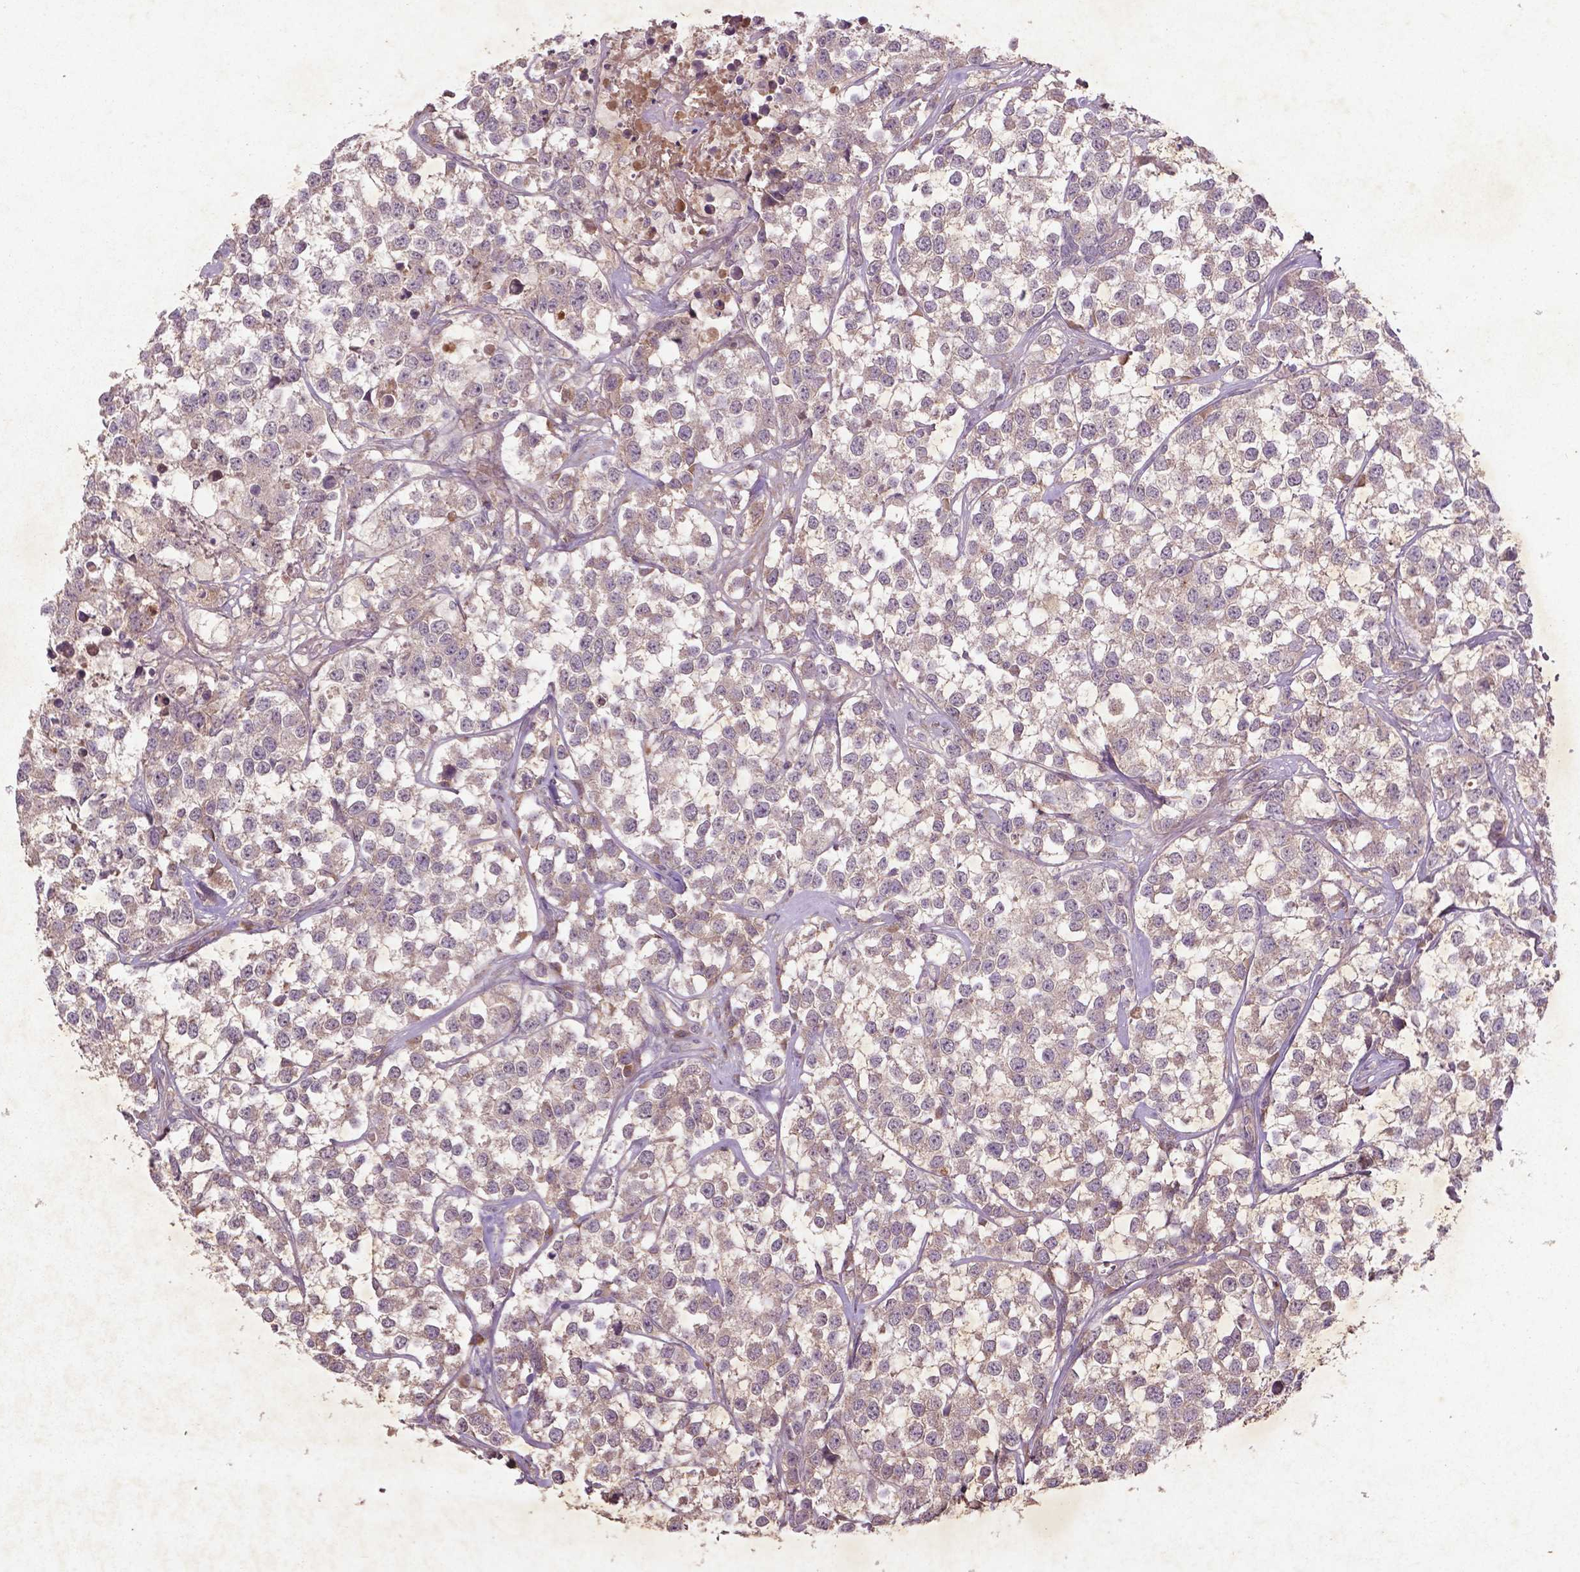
{"staining": {"intensity": "negative", "quantity": "none", "location": "none"}, "tissue": "testis cancer", "cell_type": "Tumor cells", "image_type": "cancer", "snomed": [{"axis": "morphology", "description": "Seminoma, NOS"}, {"axis": "topography", "description": "Testis"}], "caption": "This is an immunohistochemistry micrograph of human testis cancer. There is no expression in tumor cells.", "gene": "COQ2", "patient": {"sex": "male", "age": 59}}